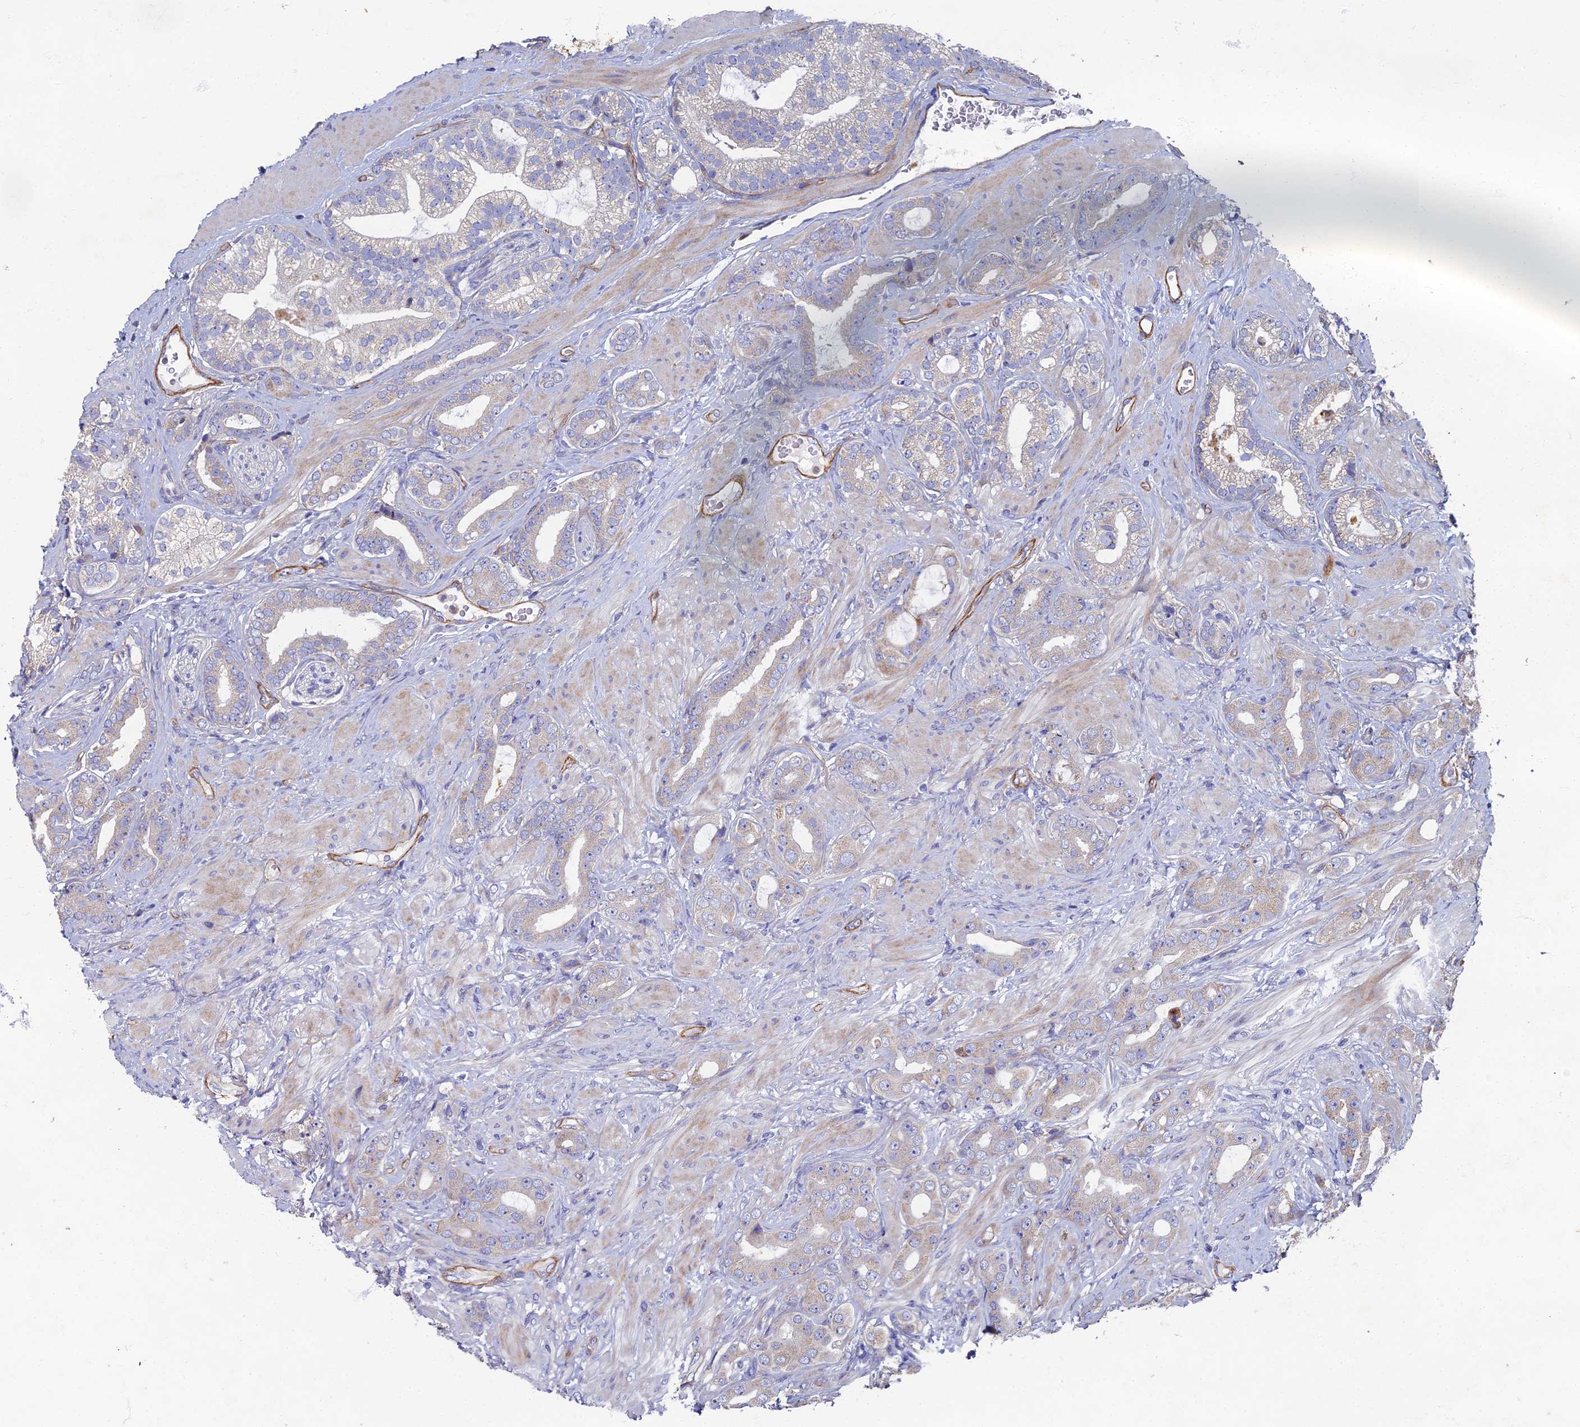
{"staining": {"intensity": "negative", "quantity": "none", "location": "none"}, "tissue": "prostate cancer", "cell_type": "Tumor cells", "image_type": "cancer", "snomed": [{"axis": "morphology", "description": "Adenocarcinoma, Low grade"}, {"axis": "topography", "description": "Prostate"}], "caption": "Immunohistochemistry of prostate cancer displays no expression in tumor cells.", "gene": "RNASEK", "patient": {"sex": "male", "age": 57}}